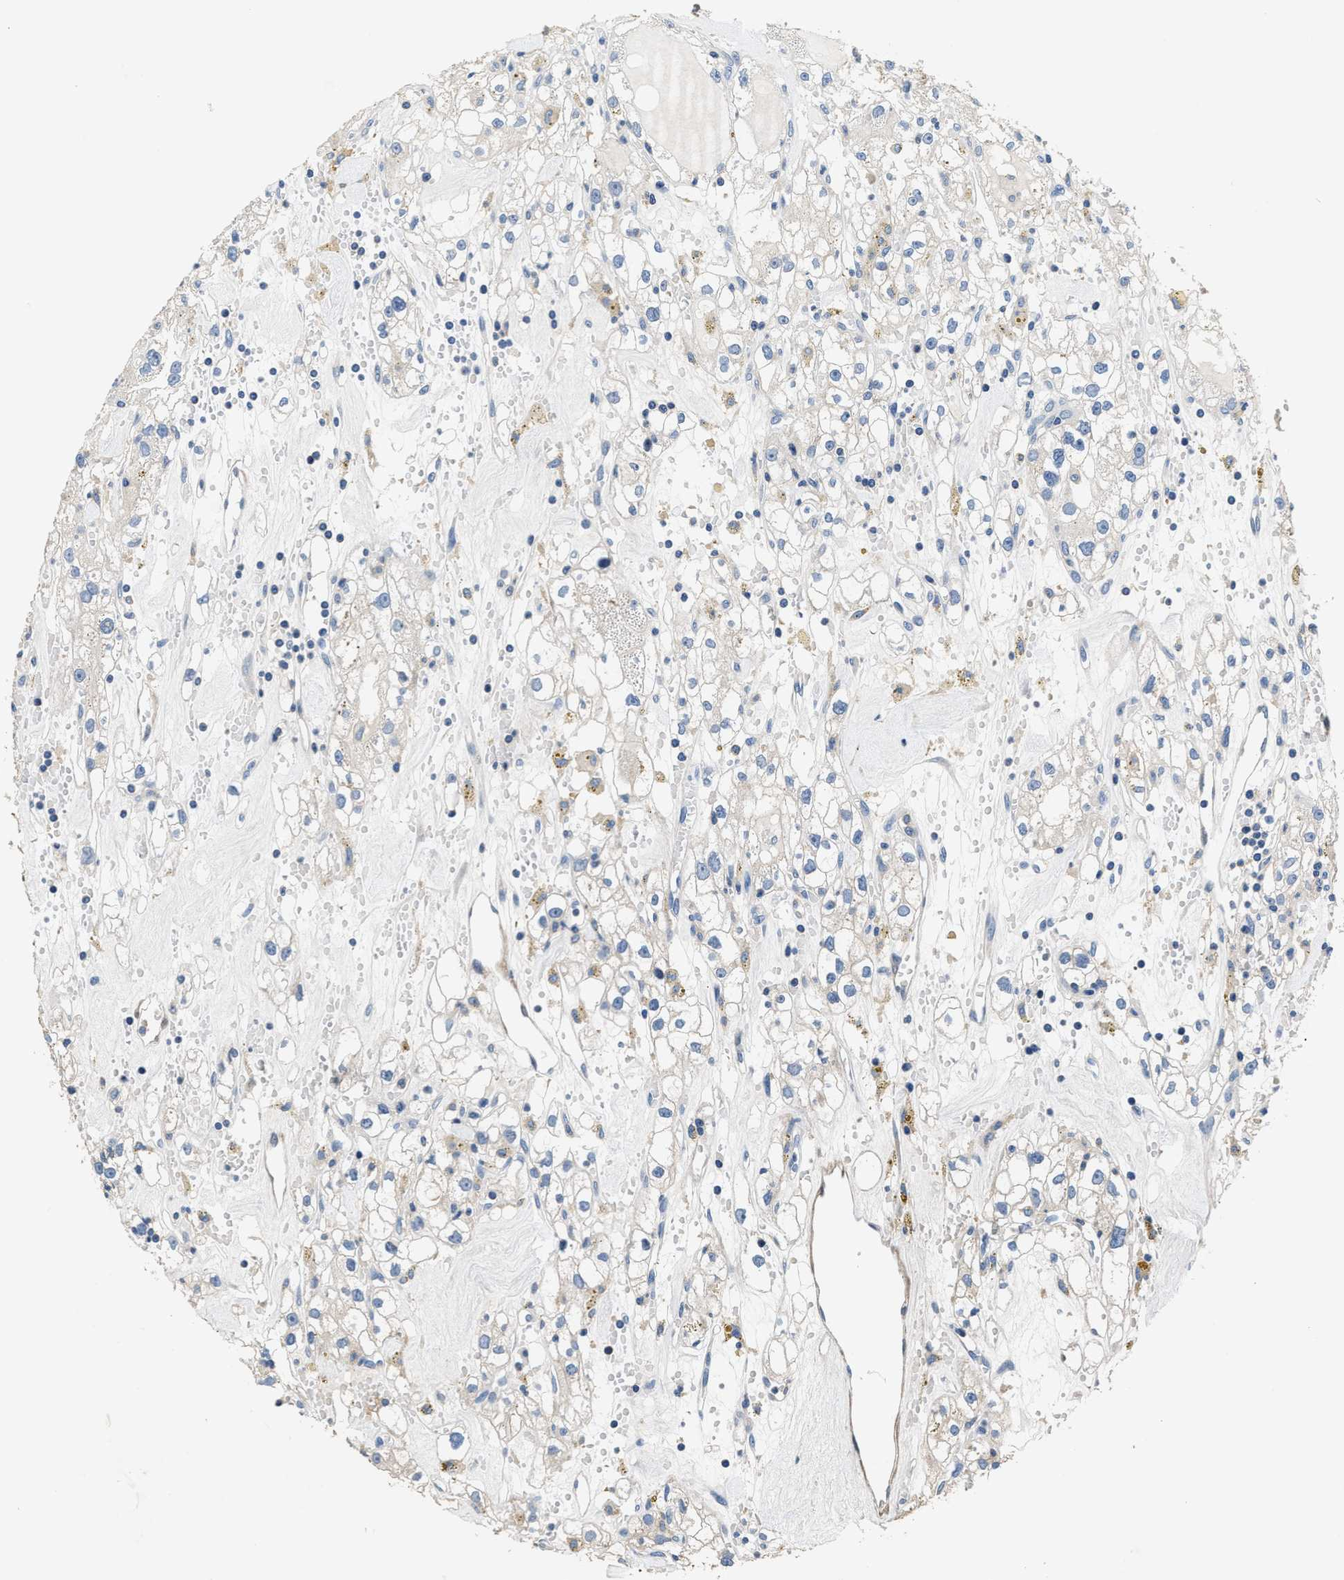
{"staining": {"intensity": "moderate", "quantity": "<25%", "location": "cytoplasmic/membranous"}, "tissue": "renal cancer", "cell_type": "Tumor cells", "image_type": "cancer", "snomed": [{"axis": "morphology", "description": "Adenocarcinoma, NOS"}, {"axis": "topography", "description": "Kidney"}], "caption": "Immunohistochemistry (IHC) photomicrograph of neoplastic tissue: renal cancer stained using immunohistochemistry reveals low levels of moderate protein expression localized specifically in the cytoplasmic/membranous of tumor cells, appearing as a cytoplasmic/membranous brown color.", "gene": "ANKIB1", "patient": {"sex": "male", "age": 56}}